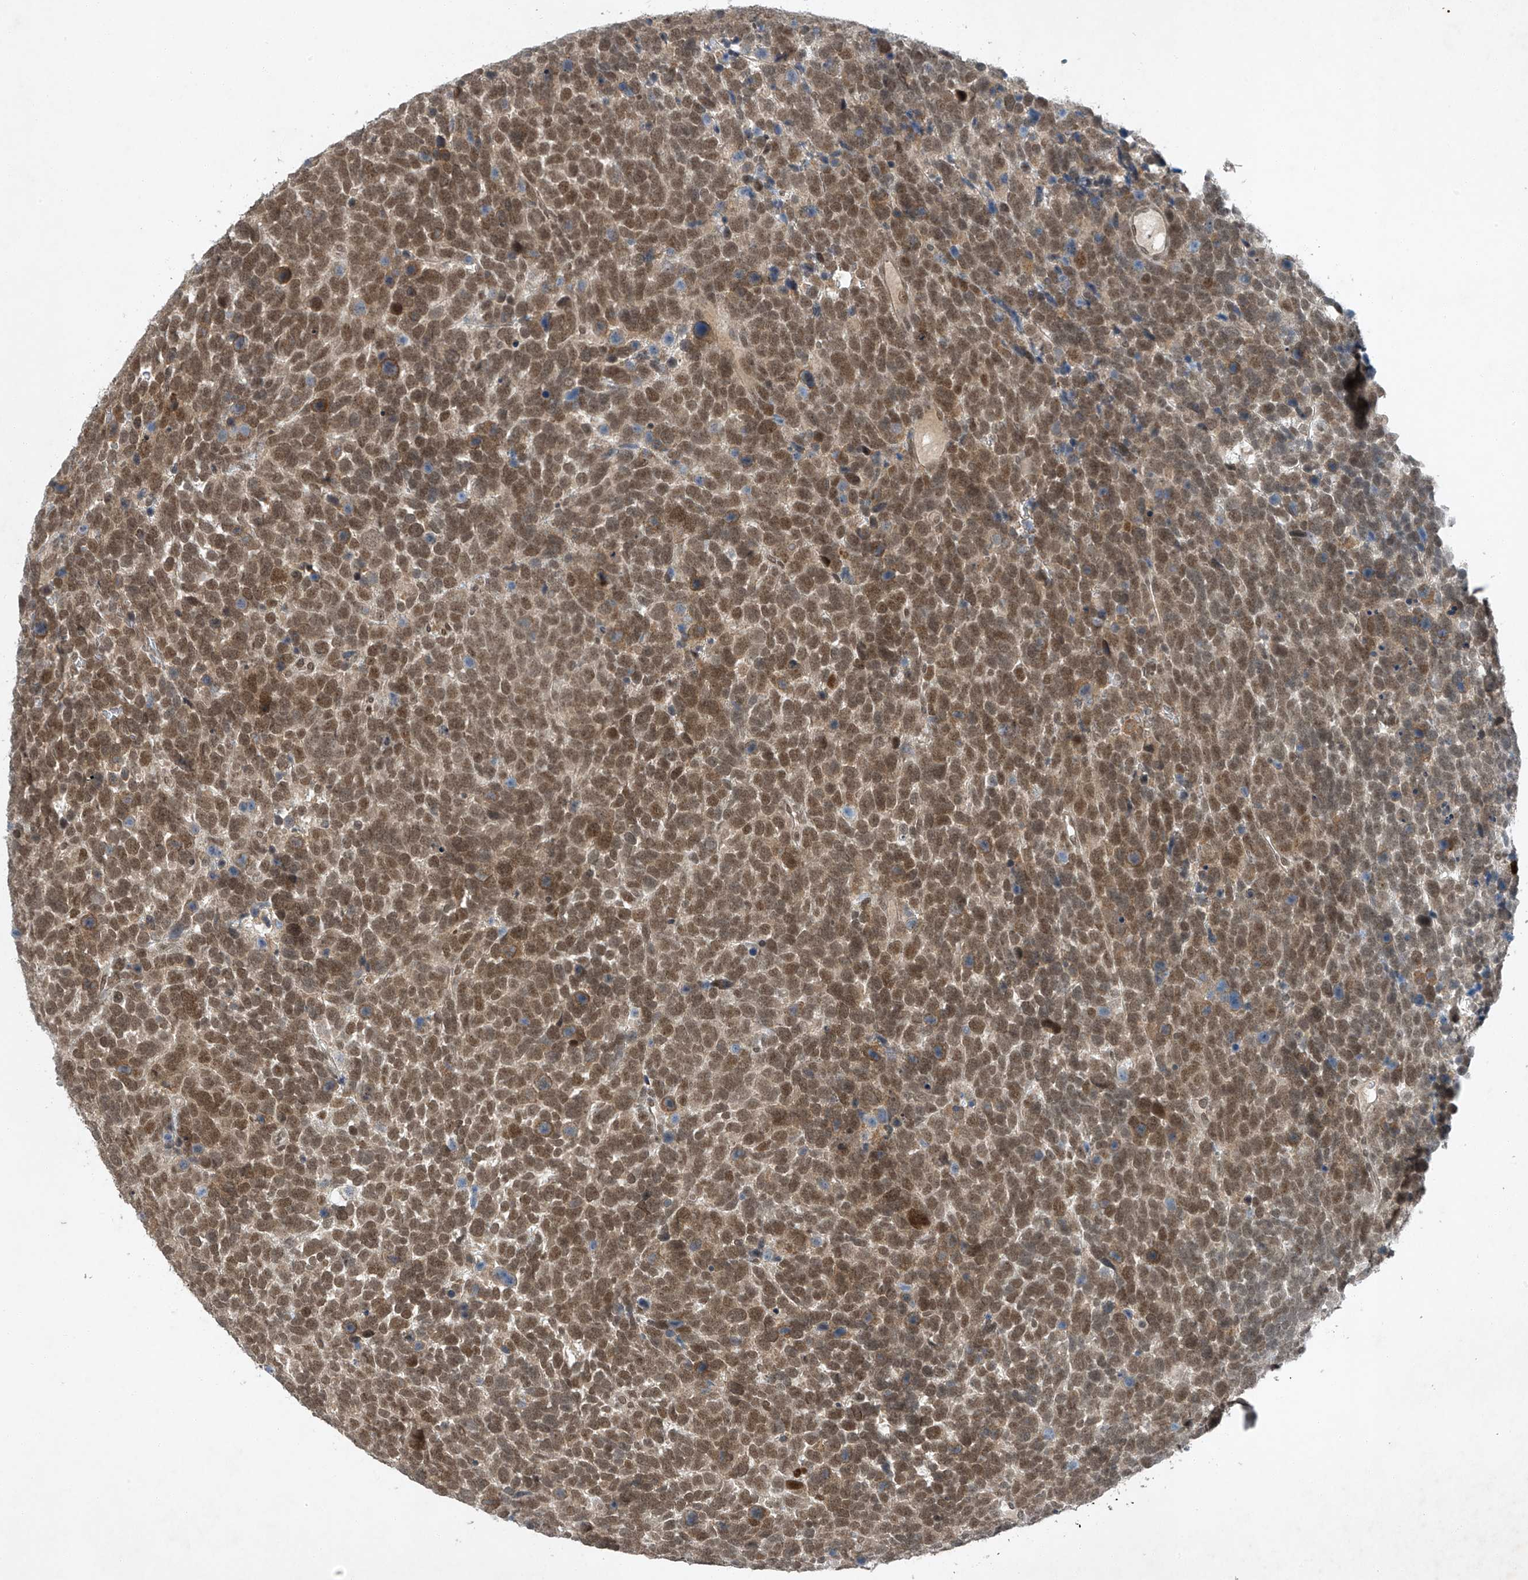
{"staining": {"intensity": "moderate", "quantity": ">75%", "location": "nuclear"}, "tissue": "urothelial cancer", "cell_type": "Tumor cells", "image_type": "cancer", "snomed": [{"axis": "morphology", "description": "Urothelial carcinoma, High grade"}, {"axis": "topography", "description": "Urinary bladder"}], "caption": "Protein analysis of urothelial cancer tissue demonstrates moderate nuclear positivity in about >75% of tumor cells. (Brightfield microscopy of DAB IHC at high magnification).", "gene": "TAF8", "patient": {"sex": "female", "age": 82}}